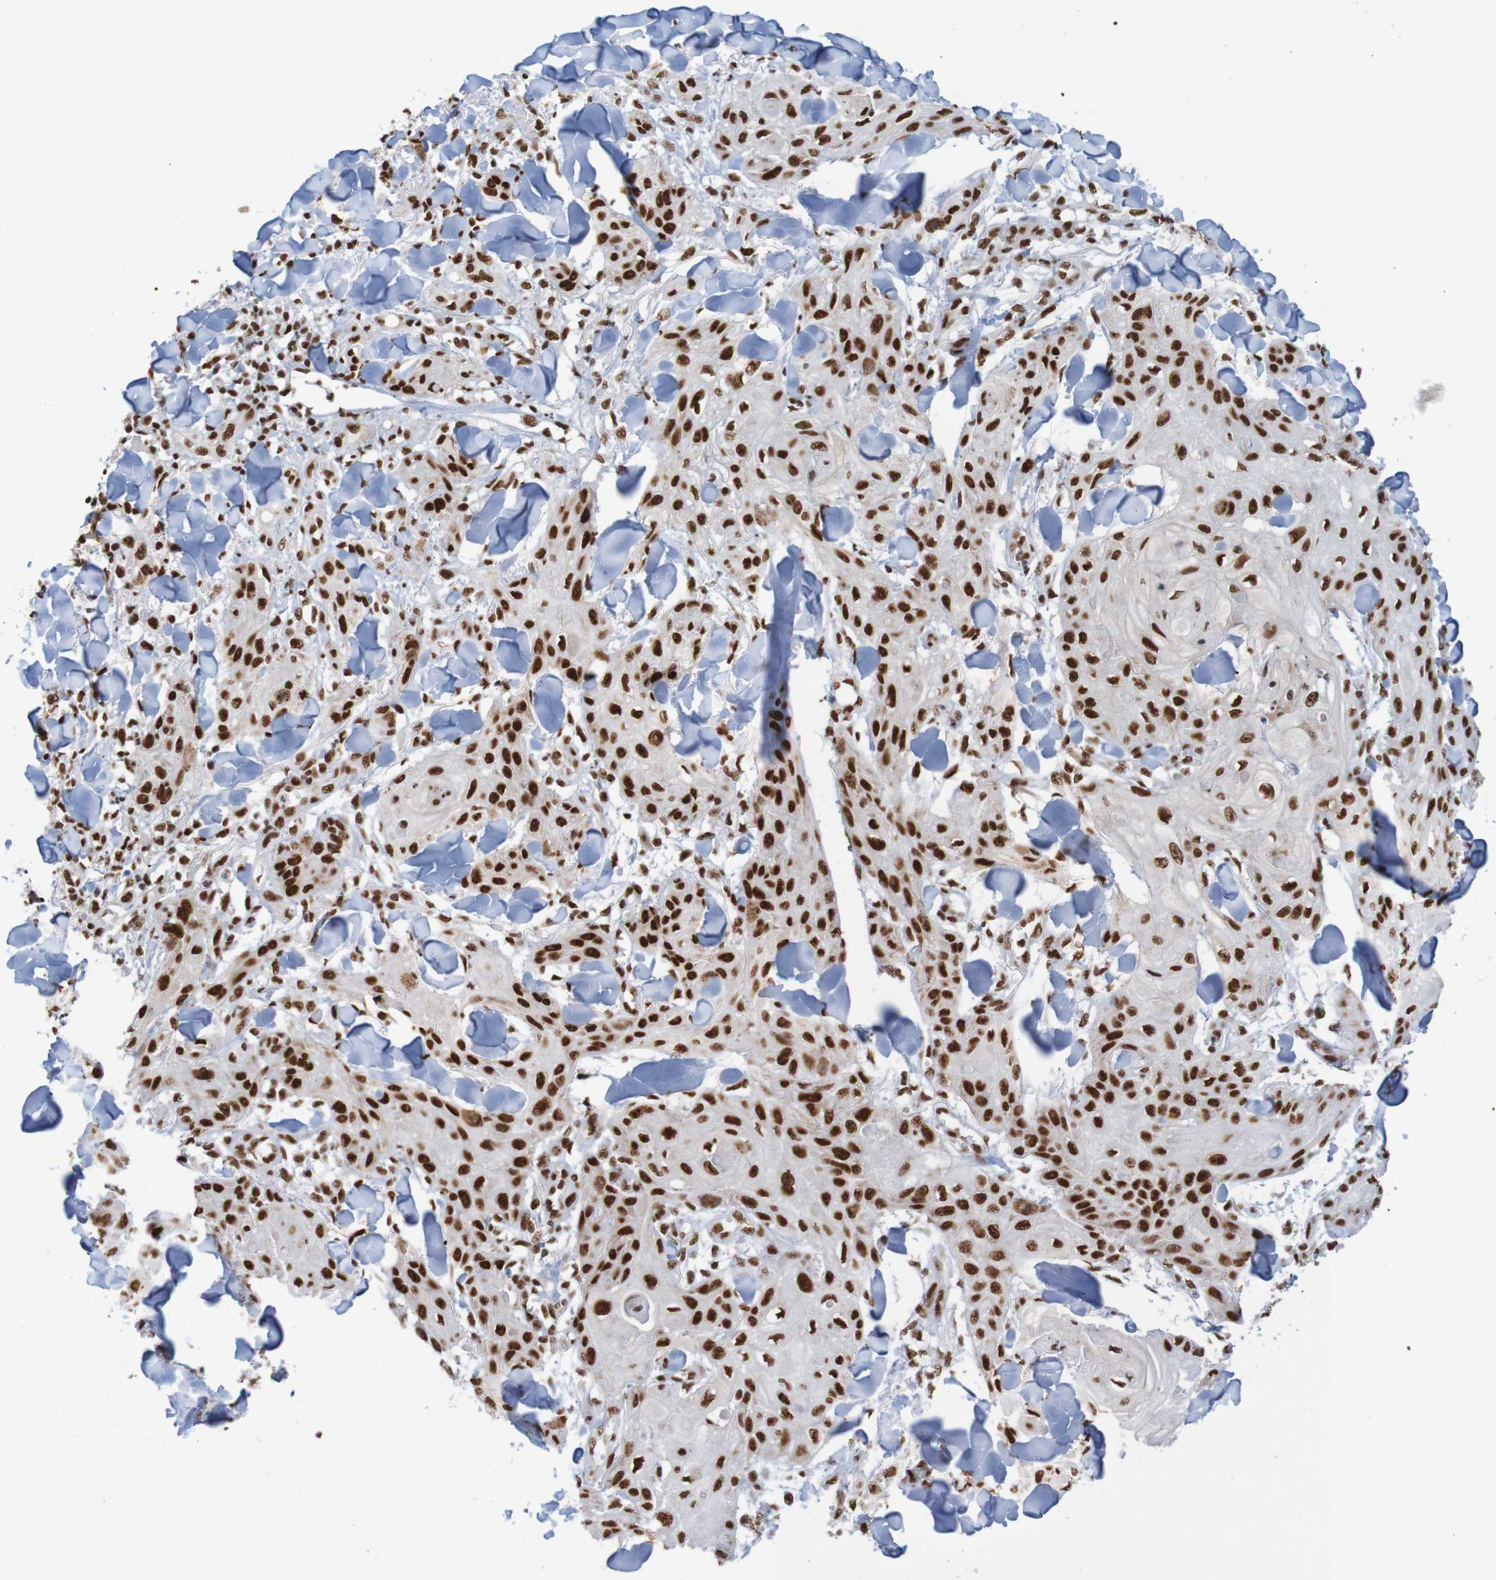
{"staining": {"intensity": "strong", "quantity": ">75%", "location": "nuclear"}, "tissue": "skin cancer", "cell_type": "Tumor cells", "image_type": "cancer", "snomed": [{"axis": "morphology", "description": "Squamous cell carcinoma, NOS"}, {"axis": "topography", "description": "Skin"}], "caption": "Brown immunohistochemical staining in squamous cell carcinoma (skin) shows strong nuclear expression in about >75% of tumor cells. (brown staining indicates protein expression, while blue staining denotes nuclei).", "gene": "THRAP3", "patient": {"sex": "male", "age": 74}}